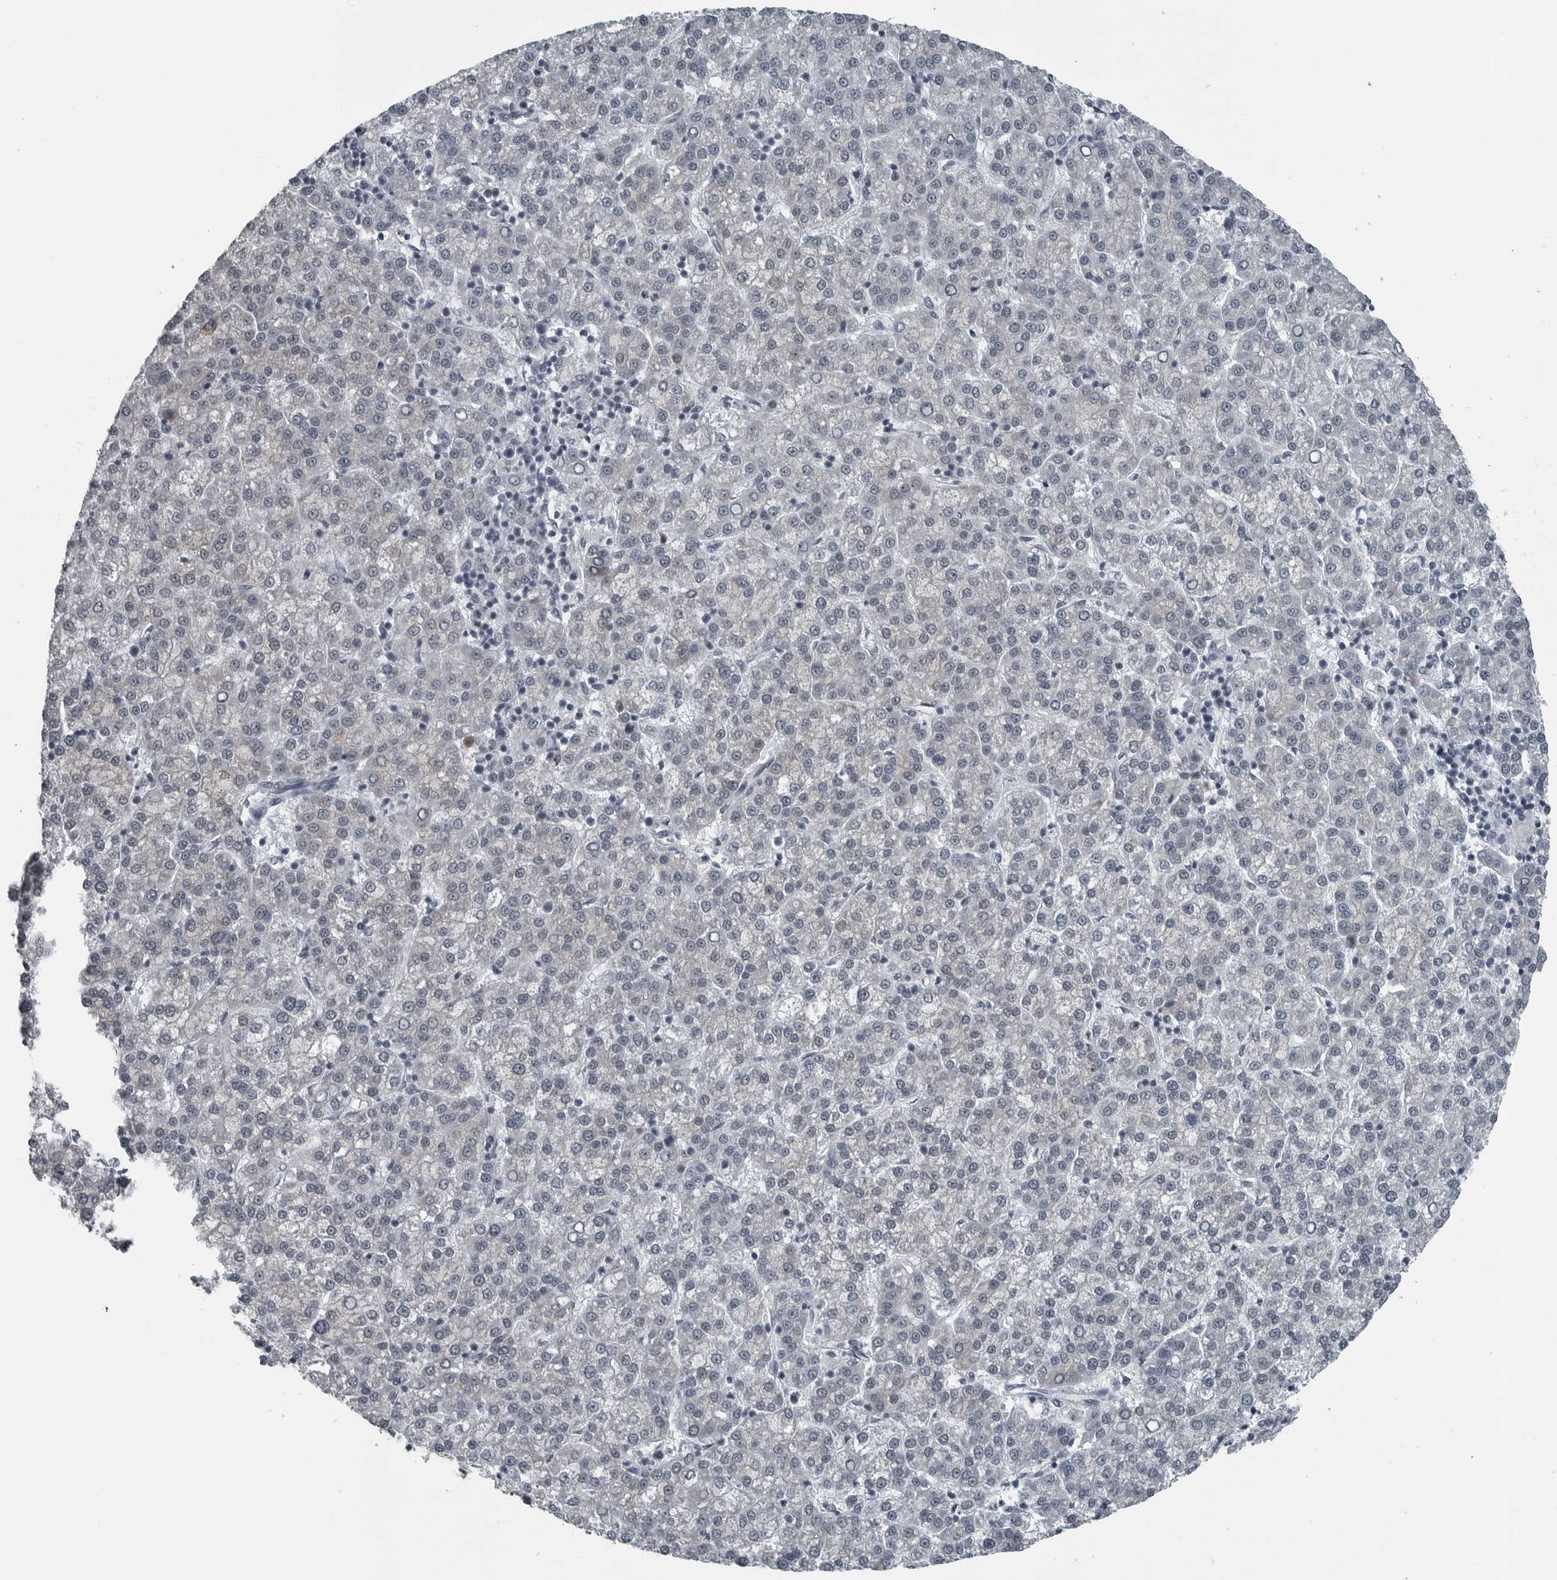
{"staining": {"intensity": "negative", "quantity": "none", "location": "none"}, "tissue": "liver cancer", "cell_type": "Tumor cells", "image_type": "cancer", "snomed": [{"axis": "morphology", "description": "Carcinoma, Hepatocellular, NOS"}, {"axis": "topography", "description": "Liver"}], "caption": "The IHC image has no significant expression in tumor cells of liver hepatocellular carcinoma tissue. The staining is performed using DAB (3,3'-diaminobenzidine) brown chromogen with nuclei counter-stained in using hematoxylin.", "gene": "DNAAF11", "patient": {"sex": "female", "age": 58}}